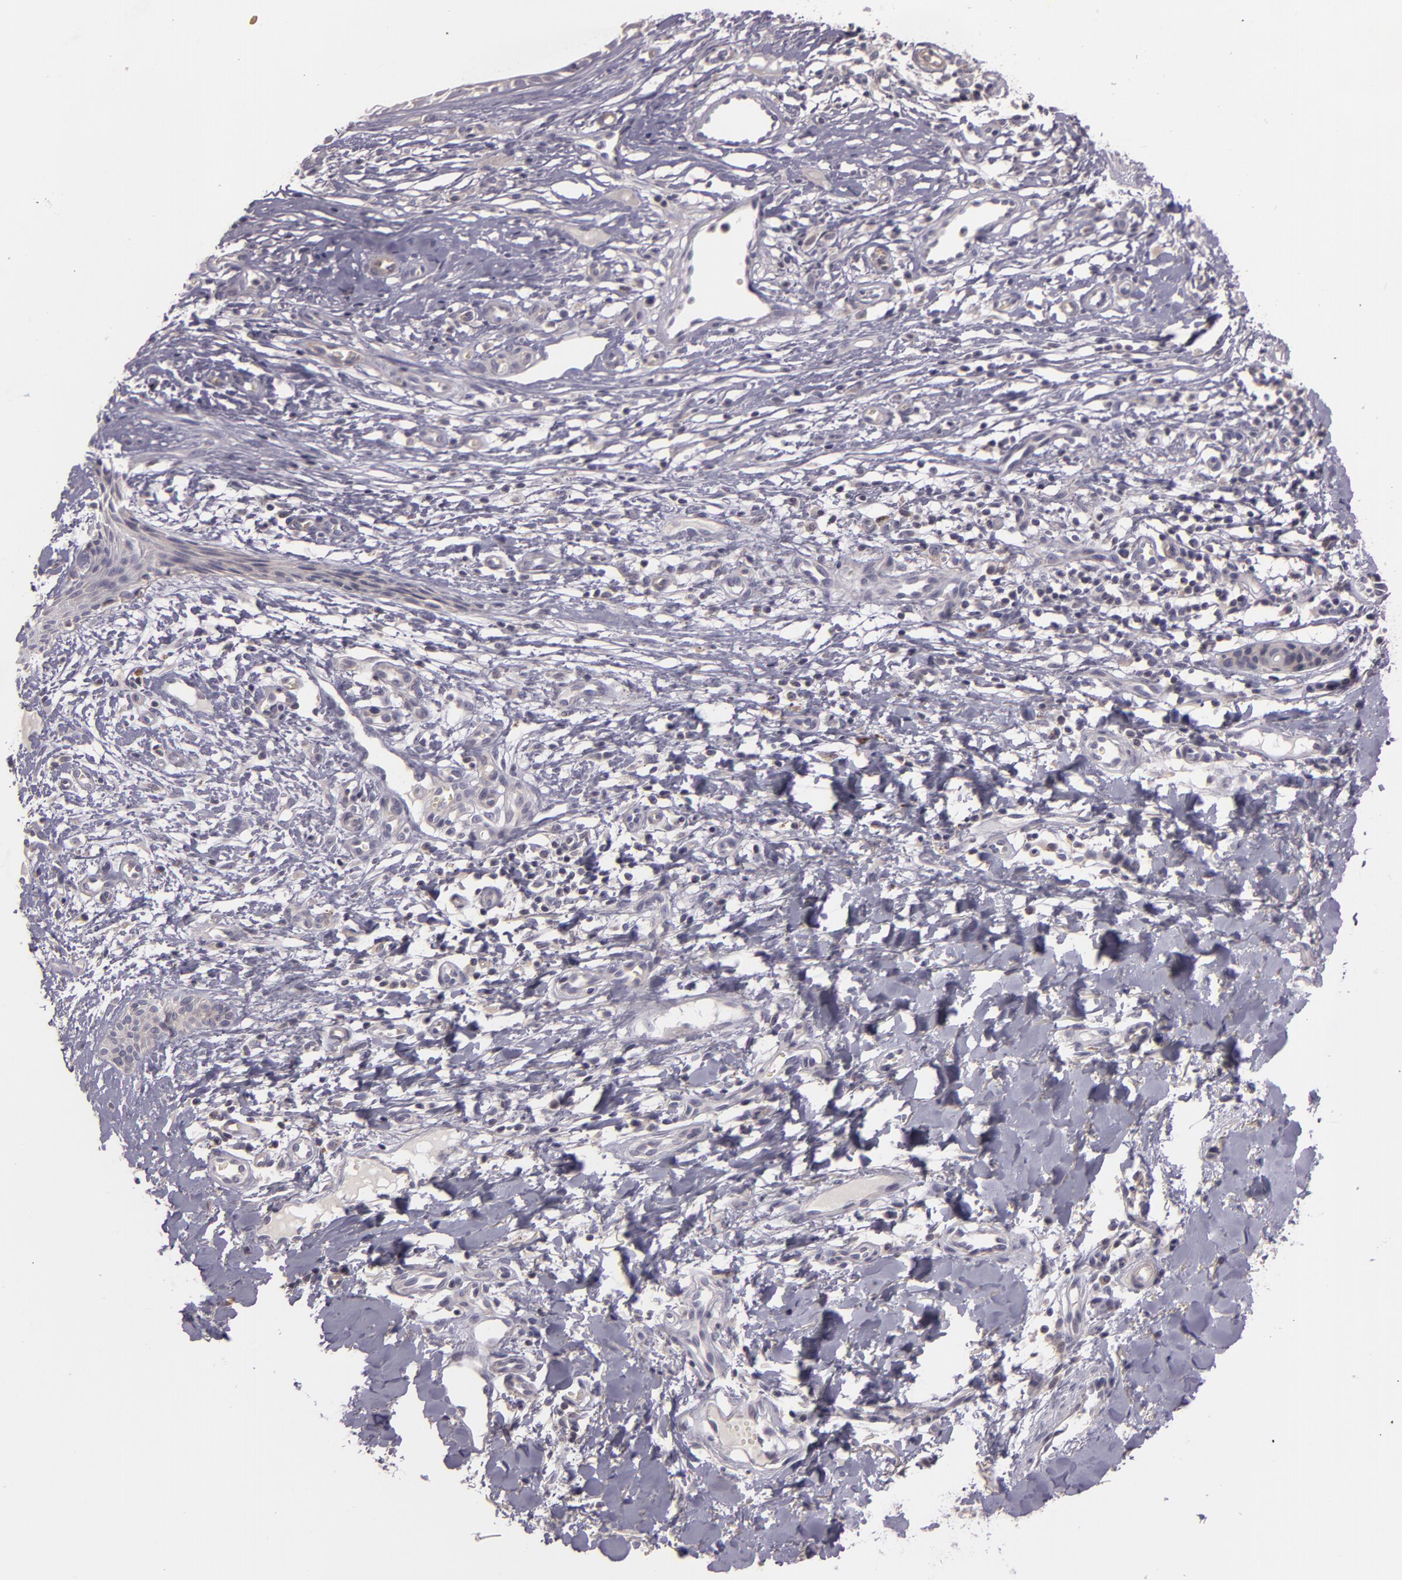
{"staining": {"intensity": "negative", "quantity": "none", "location": "none"}, "tissue": "skin cancer", "cell_type": "Tumor cells", "image_type": "cancer", "snomed": [{"axis": "morphology", "description": "Basal cell carcinoma"}, {"axis": "topography", "description": "Skin"}], "caption": "A high-resolution photomicrograph shows immunohistochemistry staining of basal cell carcinoma (skin), which displays no significant expression in tumor cells.", "gene": "RALGAPA1", "patient": {"sex": "male", "age": 75}}